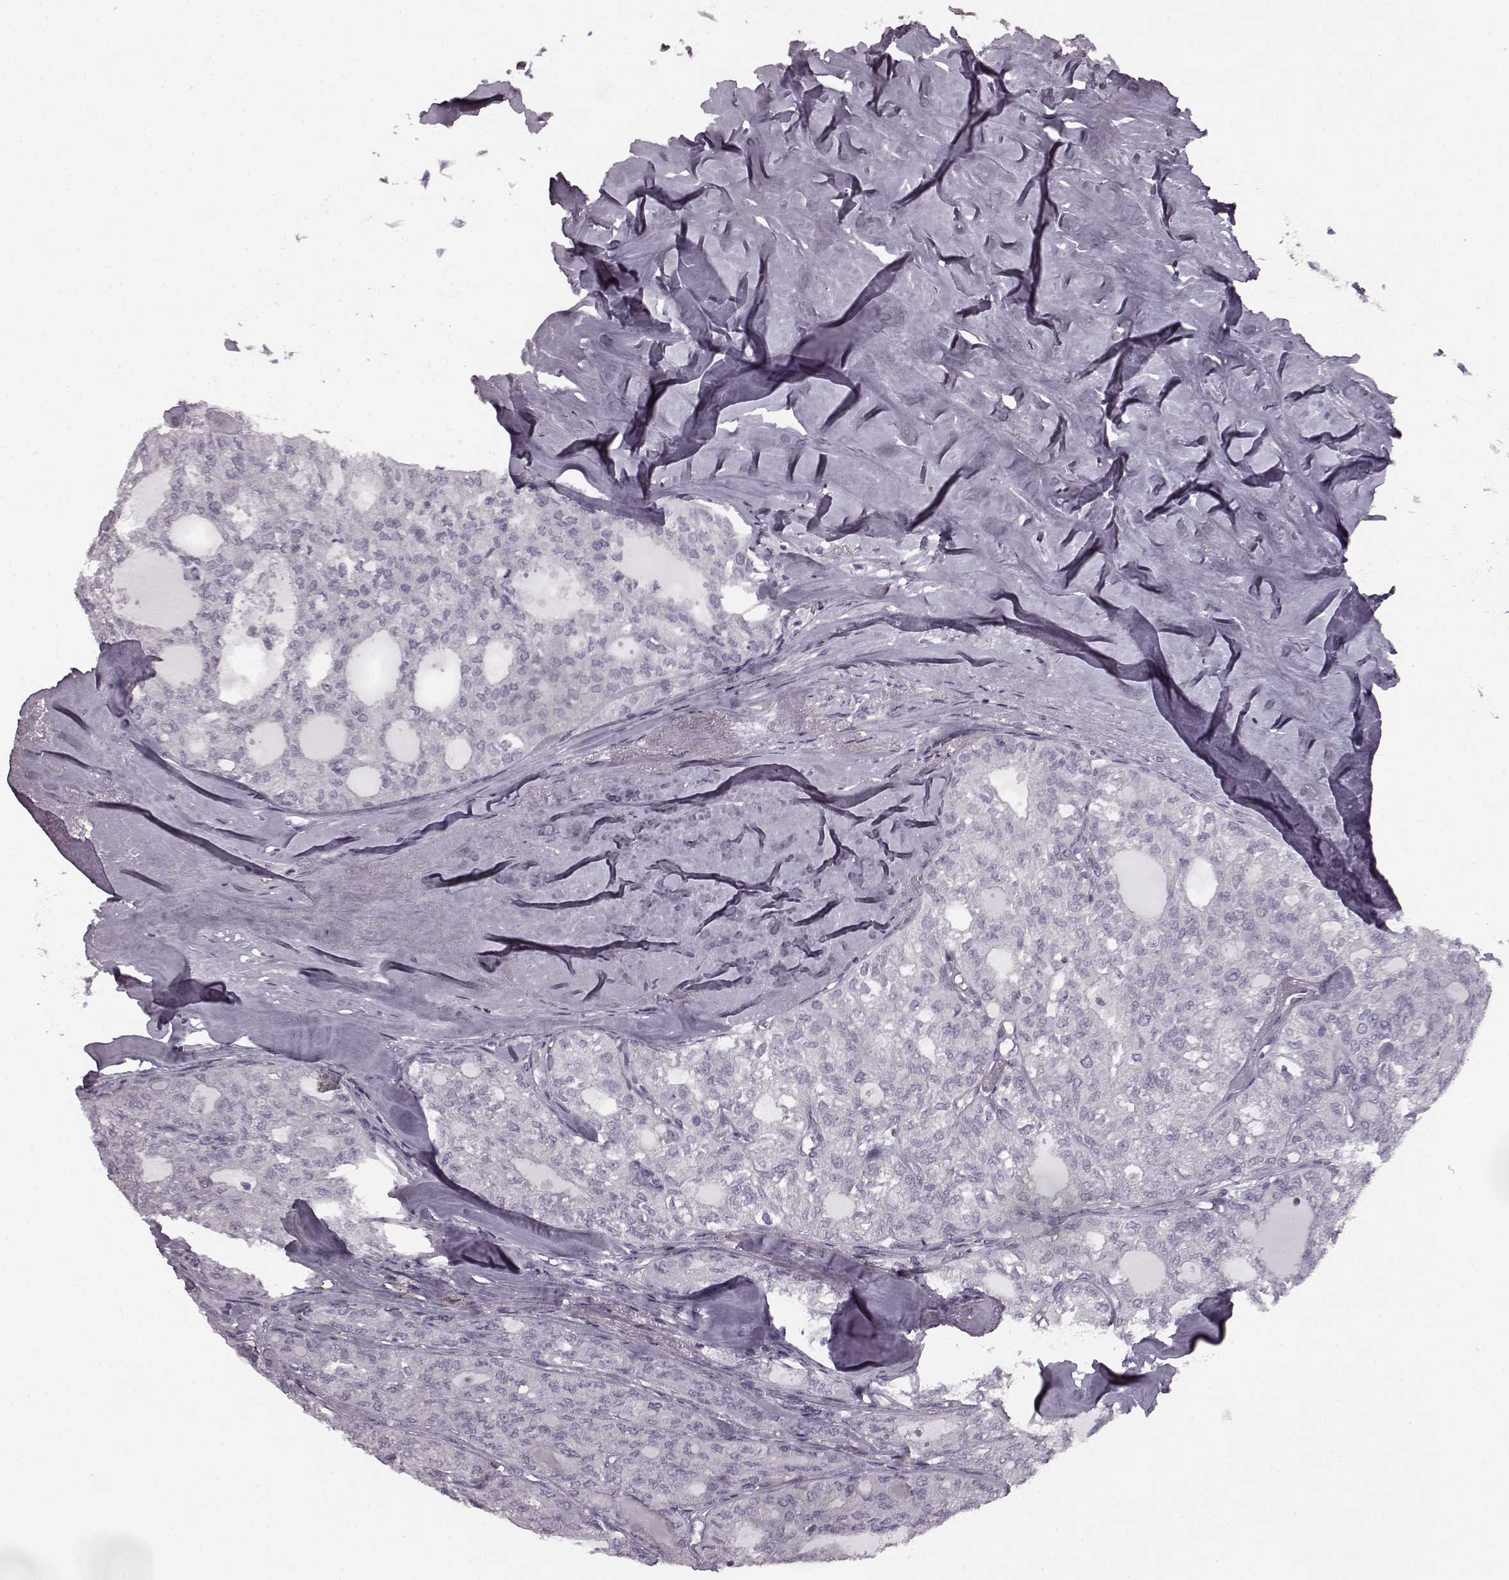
{"staining": {"intensity": "negative", "quantity": "none", "location": "none"}, "tissue": "thyroid cancer", "cell_type": "Tumor cells", "image_type": "cancer", "snomed": [{"axis": "morphology", "description": "Follicular adenoma carcinoma, NOS"}, {"axis": "topography", "description": "Thyroid gland"}], "caption": "There is no significant staining in tumor cells of thyroid follicular adenoma carcinoma. (Stains: DAB IHC with hematoxylin counter stain, Microscopy: brightfield microscopy at high magnification).", "gene": "SEMG2", "patient": {"sex": "male", "age": 75}}